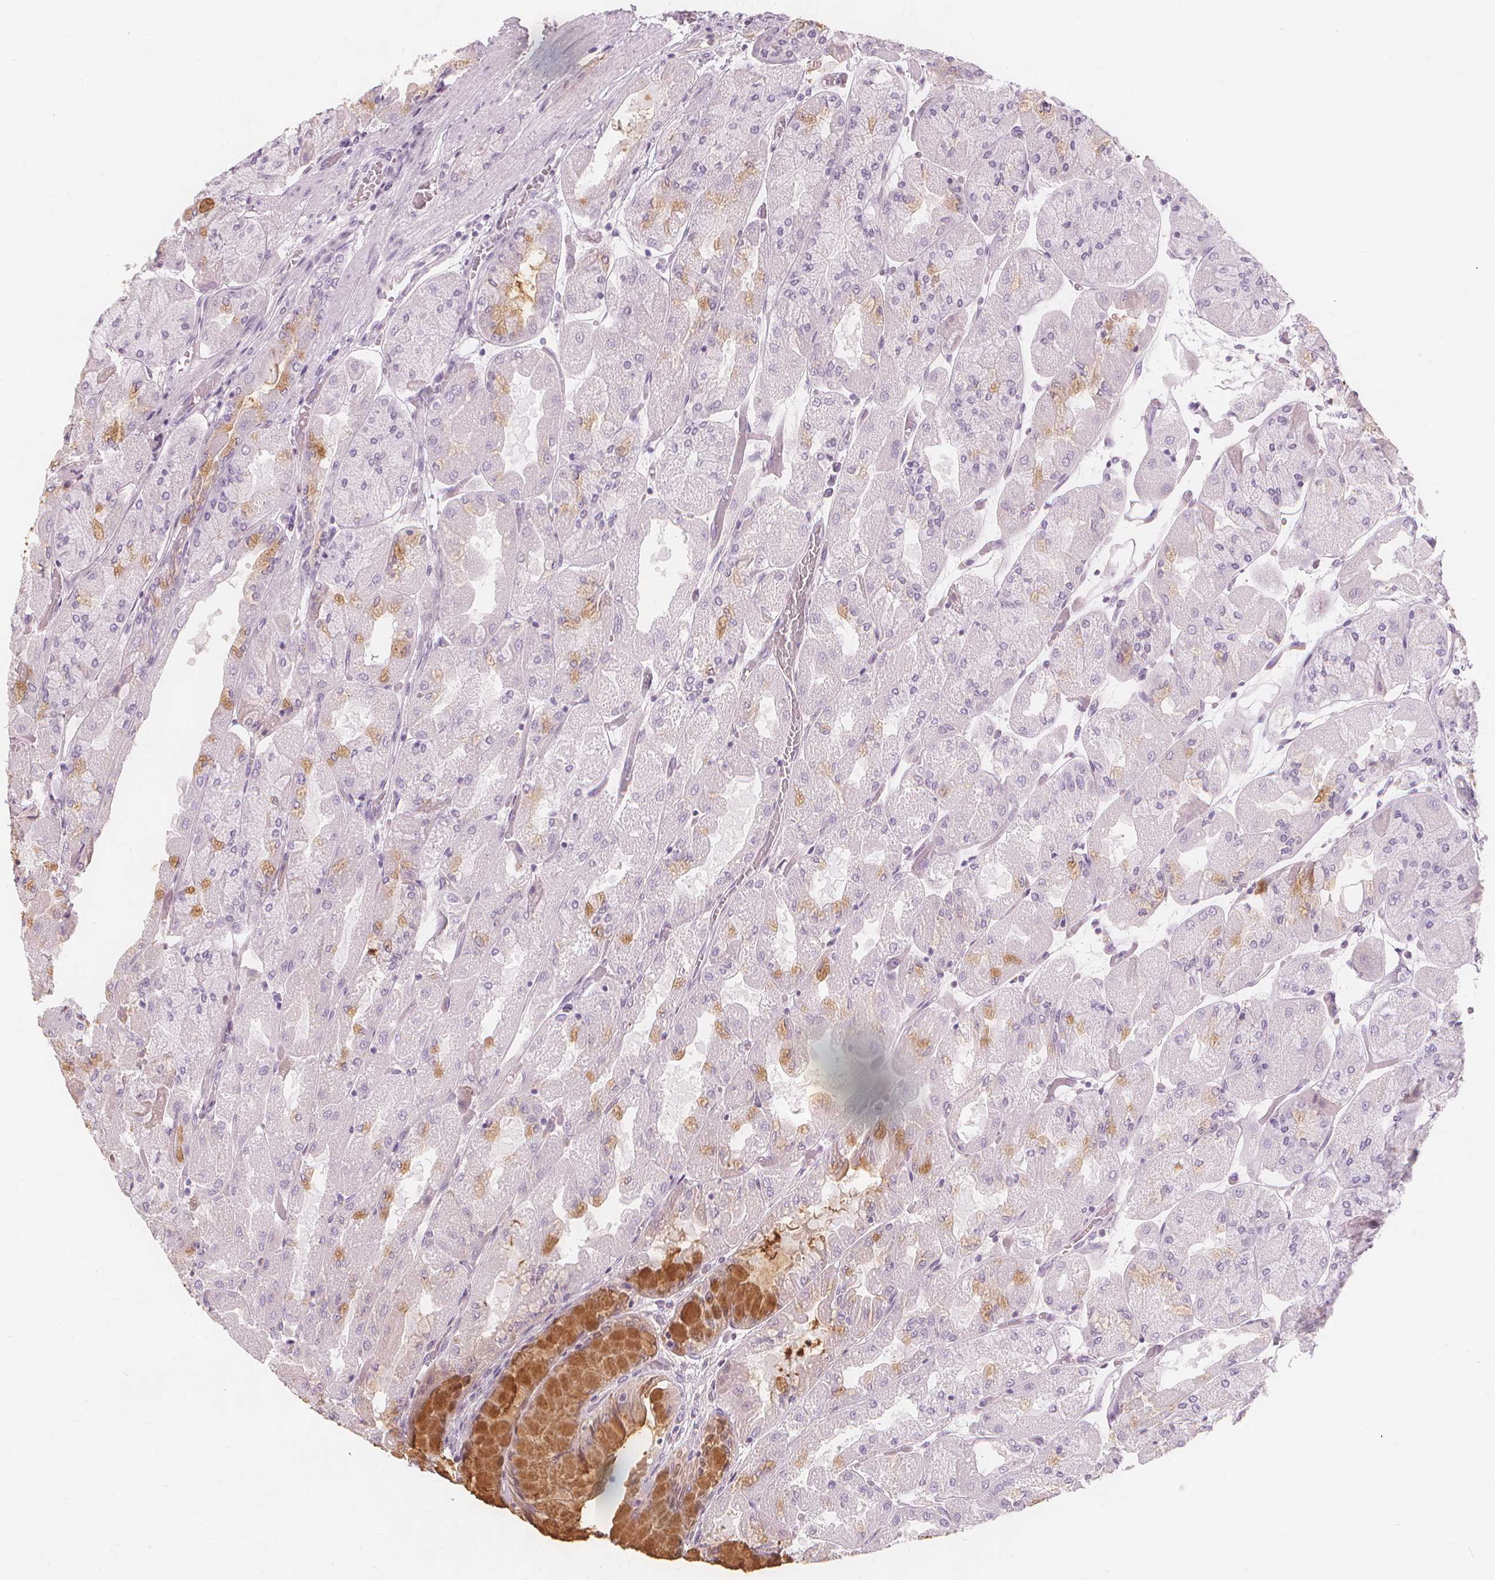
{"staining": {"intensity": "strong", "quantity": "<25%", "location": "cytoplasmic/membranous"}, "tissue": "stomach", "cell_type": "Glandular cells", "image_type": "normal", "snomed": [{"axis": "morphology", "description": "Normal tissue, NOS"}, {"axis": "topography", "description": "Stomach"}], "caption": "IHC (DAB) staining of benign human stomach demonstrates strong cytoplasmic/membranous protein expression in about <25% of glandular cells.", "gene": "TFF1", "patient": {"sex": "female", "age": 61}}